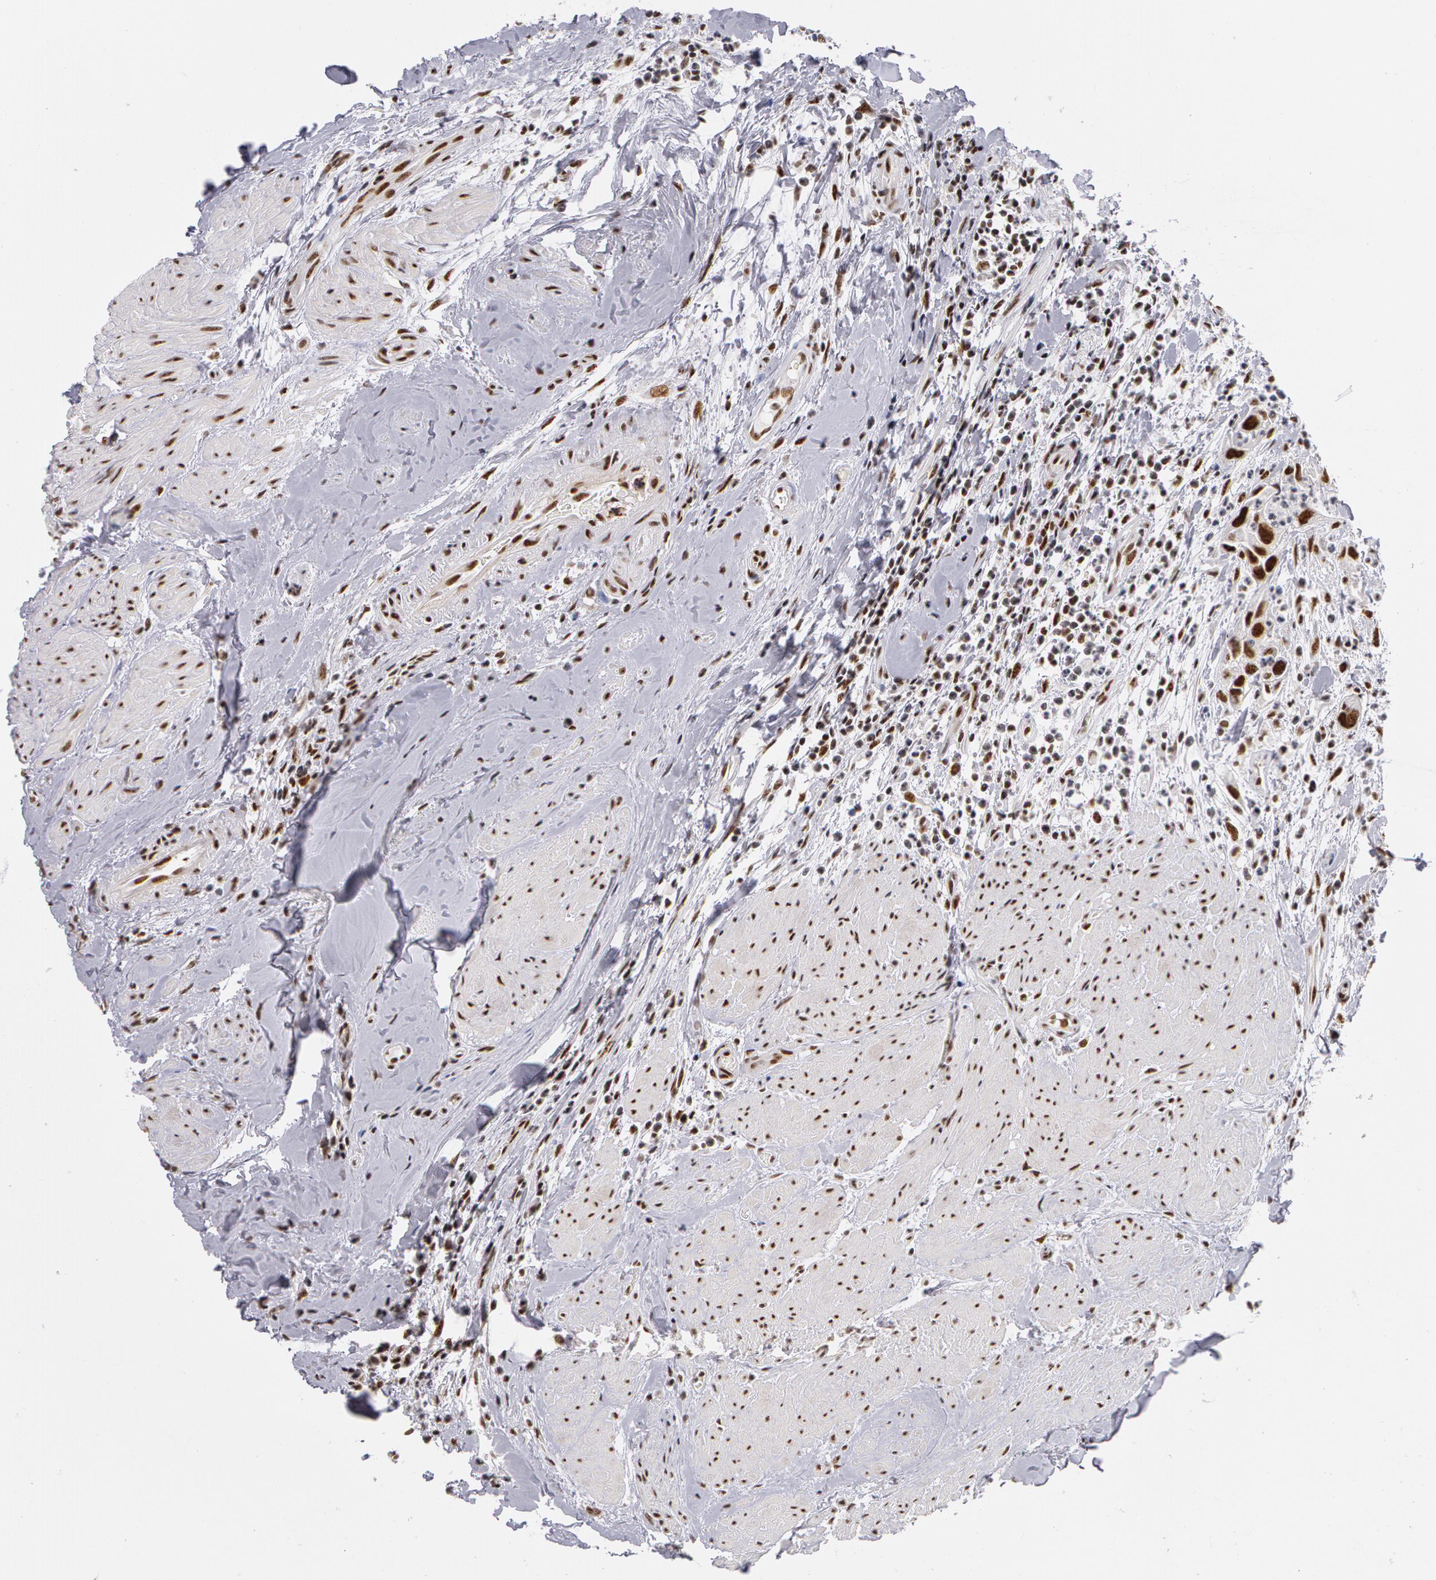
{"staining": {"intensity": "strong", "quantity": ">75%", "location": "nuclear"}, "tissue": "urothelial cancer", "cell_type": "Tumor cells", "image_type": "cancer", "snomed": [{"axis": "morphology", "description": "Urothelial carcinoma, High grade"}, {"axis": "topography", "description": "Urinary bladder"}], "caption": "Immunohistochemistry image of neoplastic tissue: urothelial cancer stained using IHC demonstrates high levels of strong protein expression localized specifically in the nuclear of tumor cells, appearing as a nuclear brown color.", "gene": "PNN", "patient": {"sex": "male", "age": 66}}